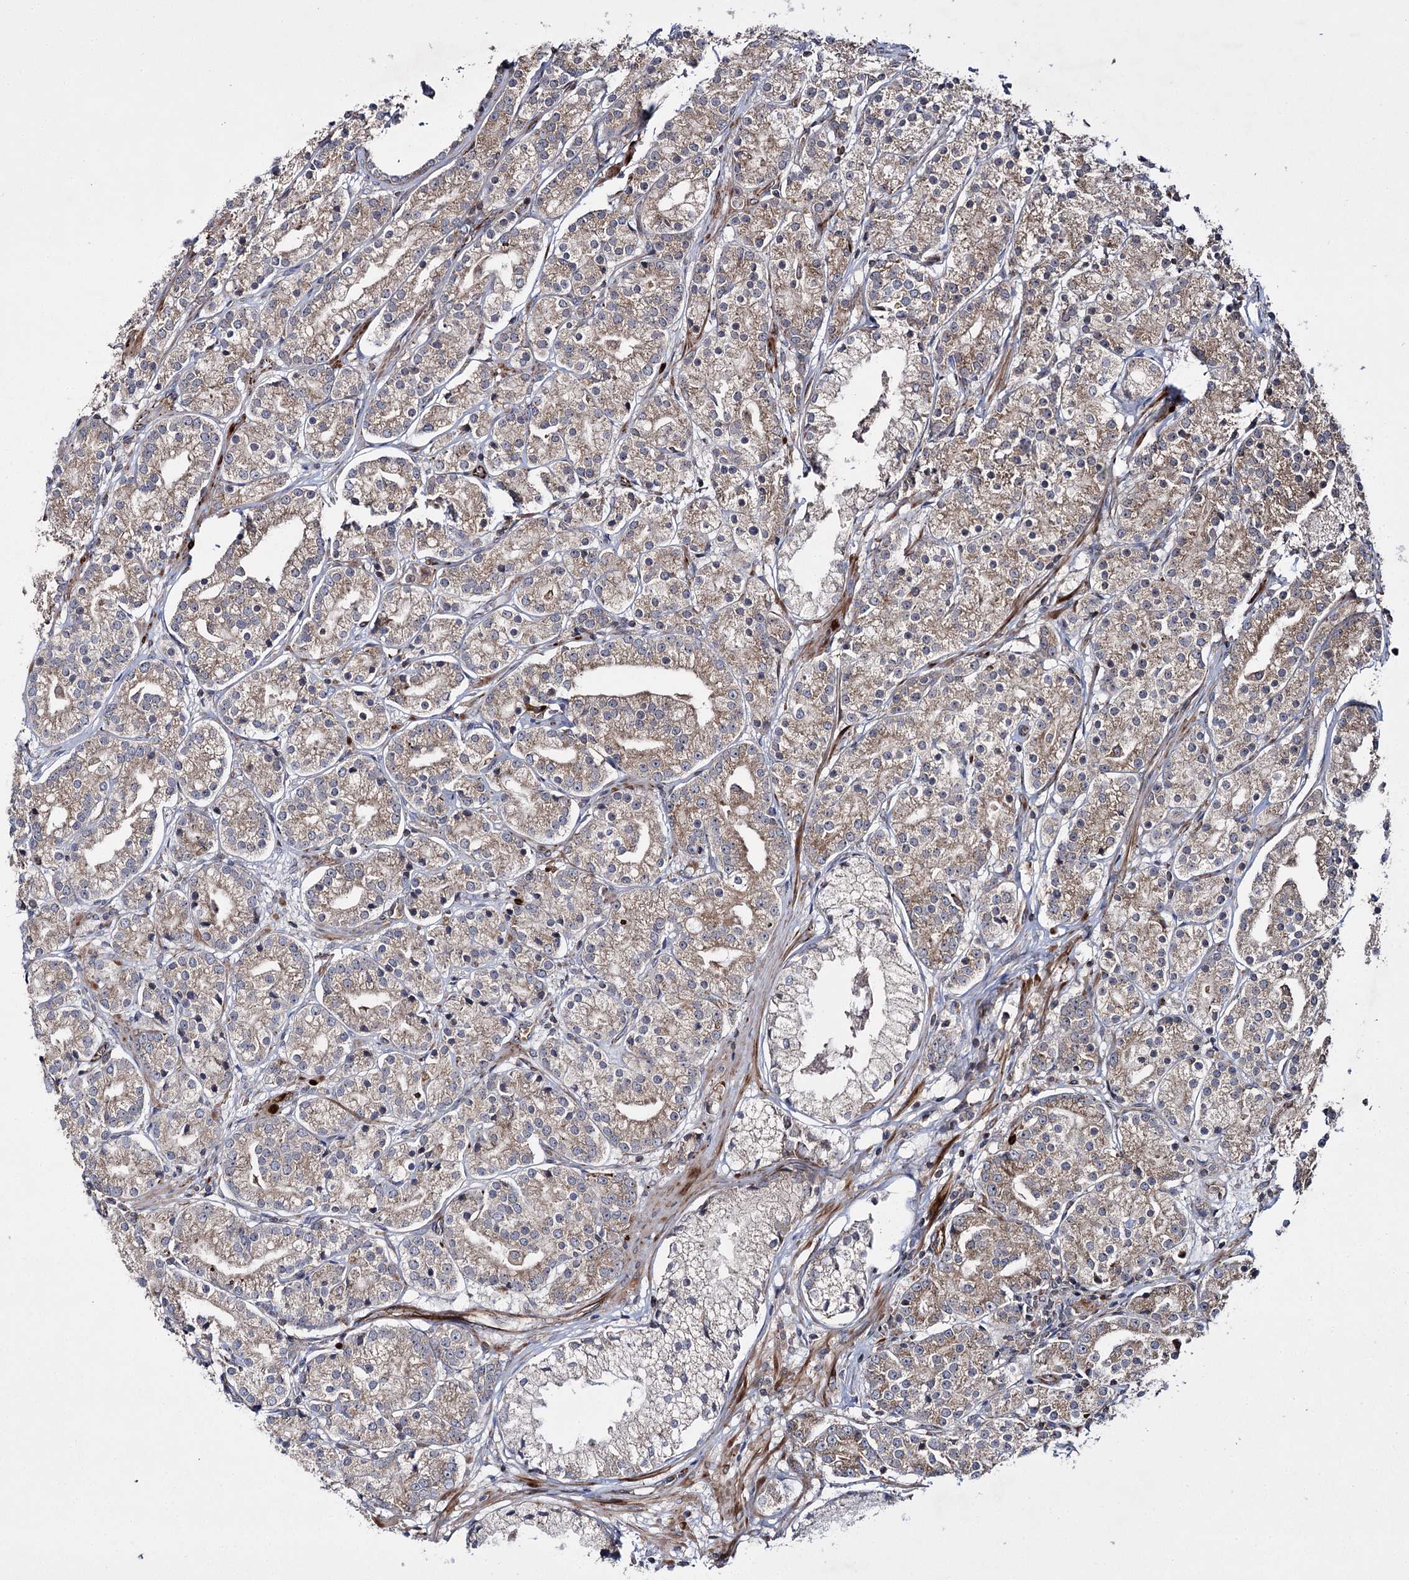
{"staining": {"intensity": "moderate", "quantity": ">75%", "location": "cytoplasmic/membranous"}, "tissue": "prostate cancer", "cell_type": "Tumor cells", "image_type": "cancer", "snomed": [{"axis": "morphology", "description": "Adenocarcinoma, High grade"}, {"axis": "topography", "description": "Prostate"}], "caption": "Prostate cancer stained with a protein marker shows moderate staining in tumor cells.", "gene": "HECTD2", "patient": {"sex": "male", "age": 69}}